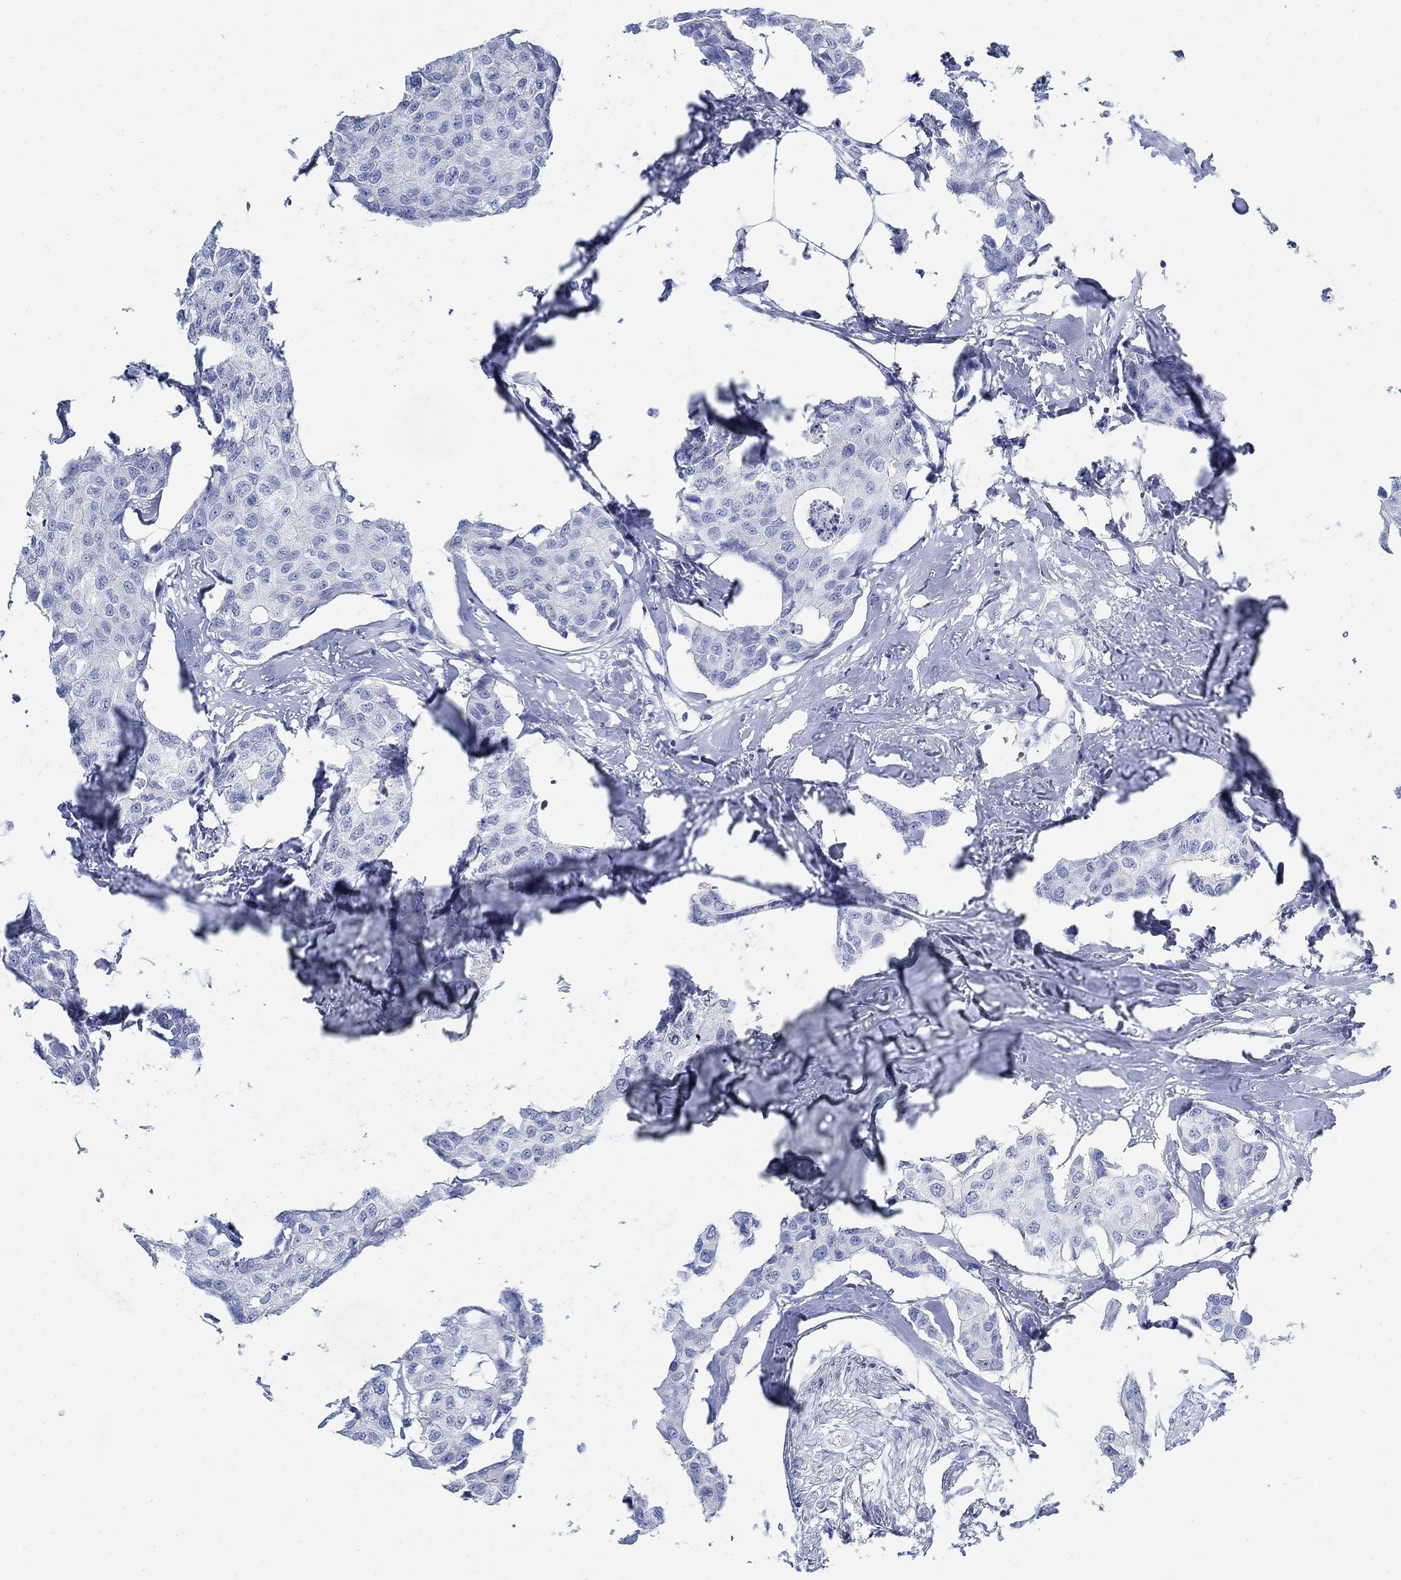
{"staining": {"intensity": "negative", "quantity": "none", "location": "none"}, "tissue": "breast cancer", "cell_type": "Tumor cells", "image_type": "cancer", "snomed": [{"axis": "morphology", "description": "Duct carcinoma"}, {"axis": "topography", "description": "Breast"}], "caption": "This image is of breast cancer (infiltrating ductal carcinoma) stained with IHC to label a protein in brown with the nuclei are counter-stained blue. There is no expression in tumor cells.", "gene": "RBM20", "patient": {"sex": "female", "age": 80}}